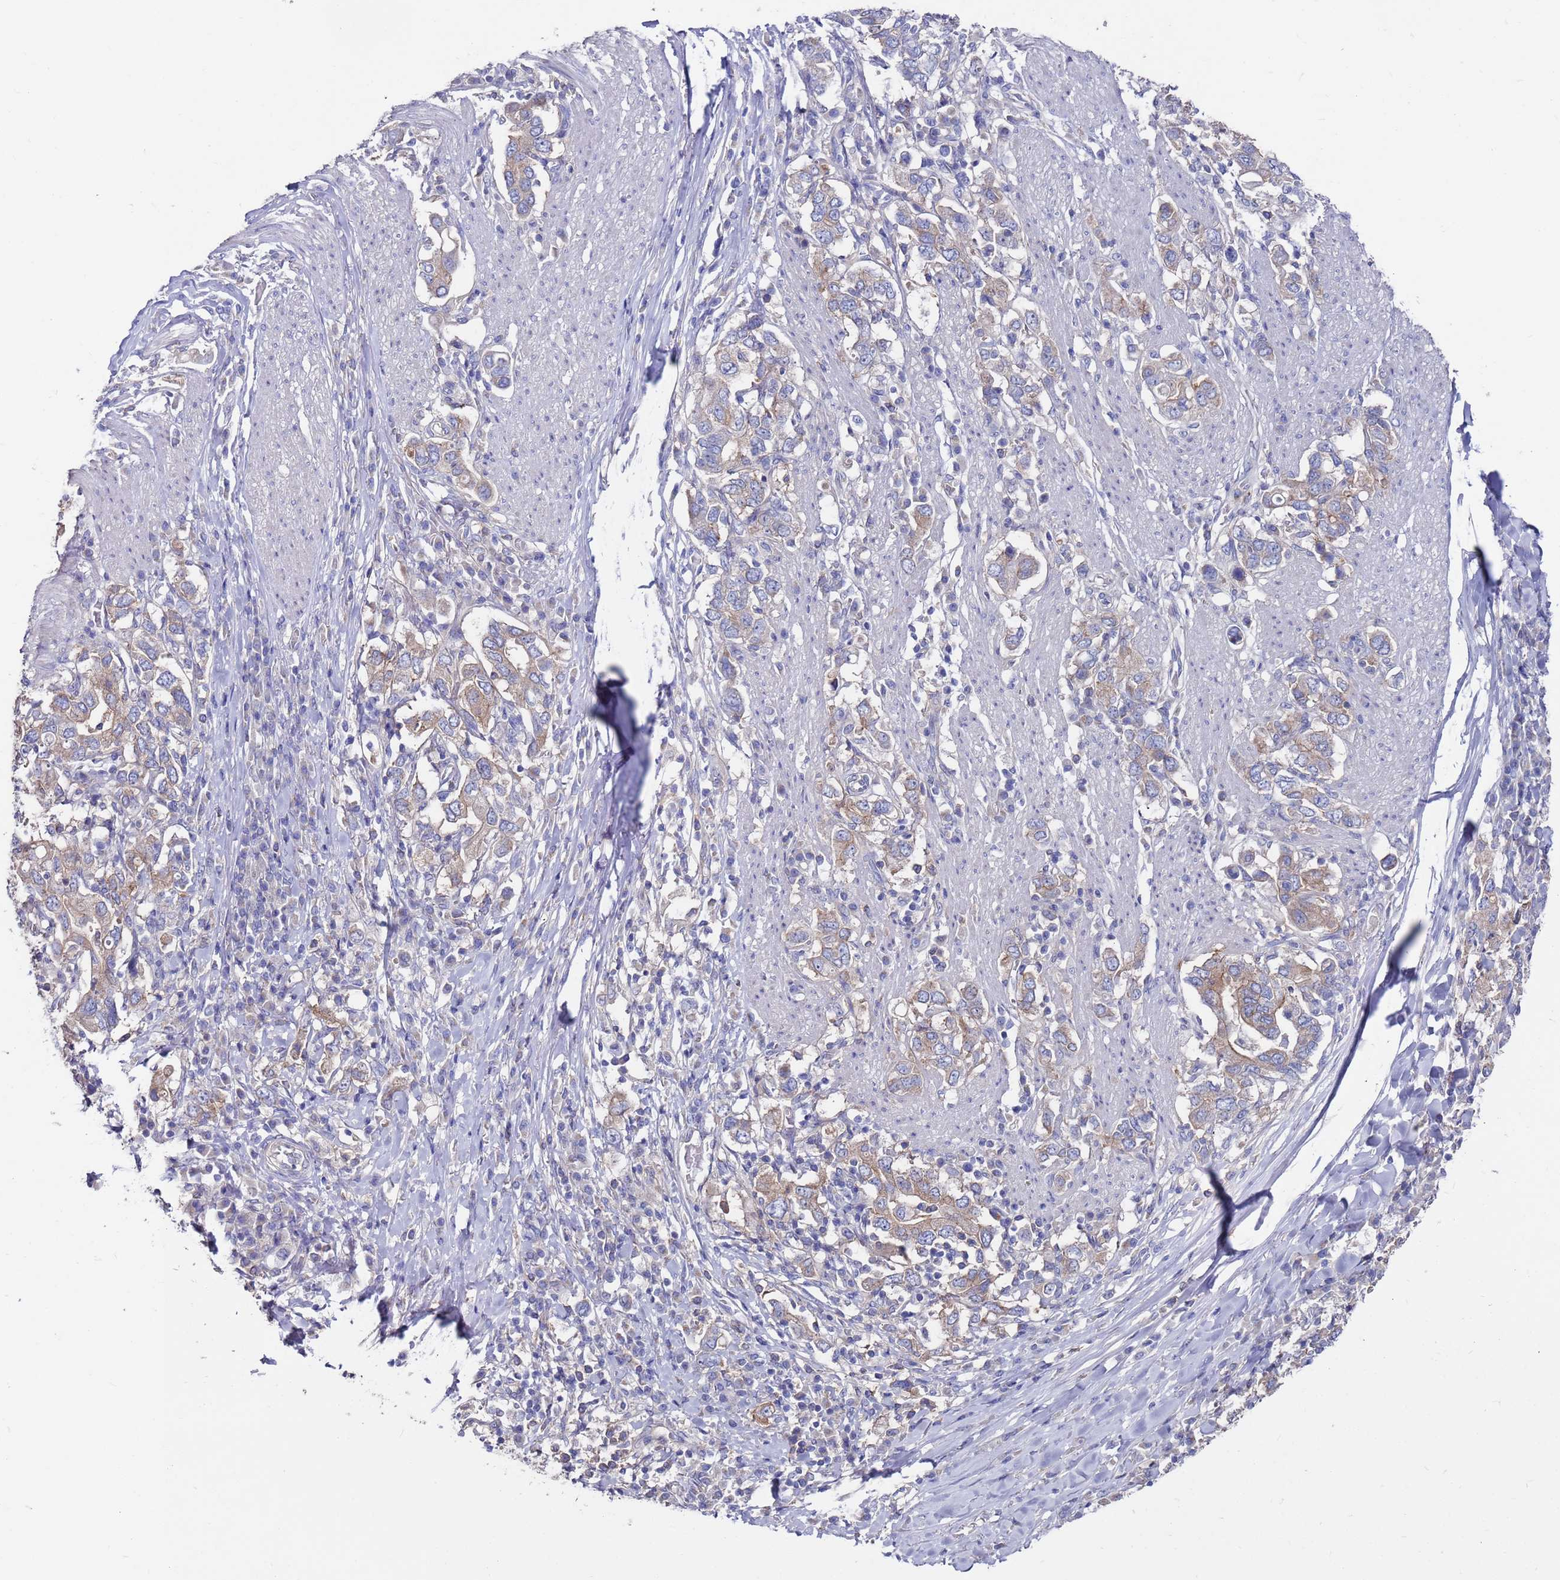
{"staining": {"intensity": "weak", "quantity": ">75%", "location": "cytoplasmic/membranous"}, "tissue": "stomach cancer", "cell_type": "Tumor cells", "image_type": "cancer", "snomed": [{"axis": "morphology", "description": "Adenocarcinoma, NOS"}, {"axis": "topography", "description": "Stomach, upper"}, {"axis": "topography", "description": "Stomach"}], "caption": "A brown stain shows weak cytoplasmic/membranous positivity of a protein in stomach cancer tumor cells.", "gene": "KRTCAP3", "patient": {"sex": "male", "age": 62}}